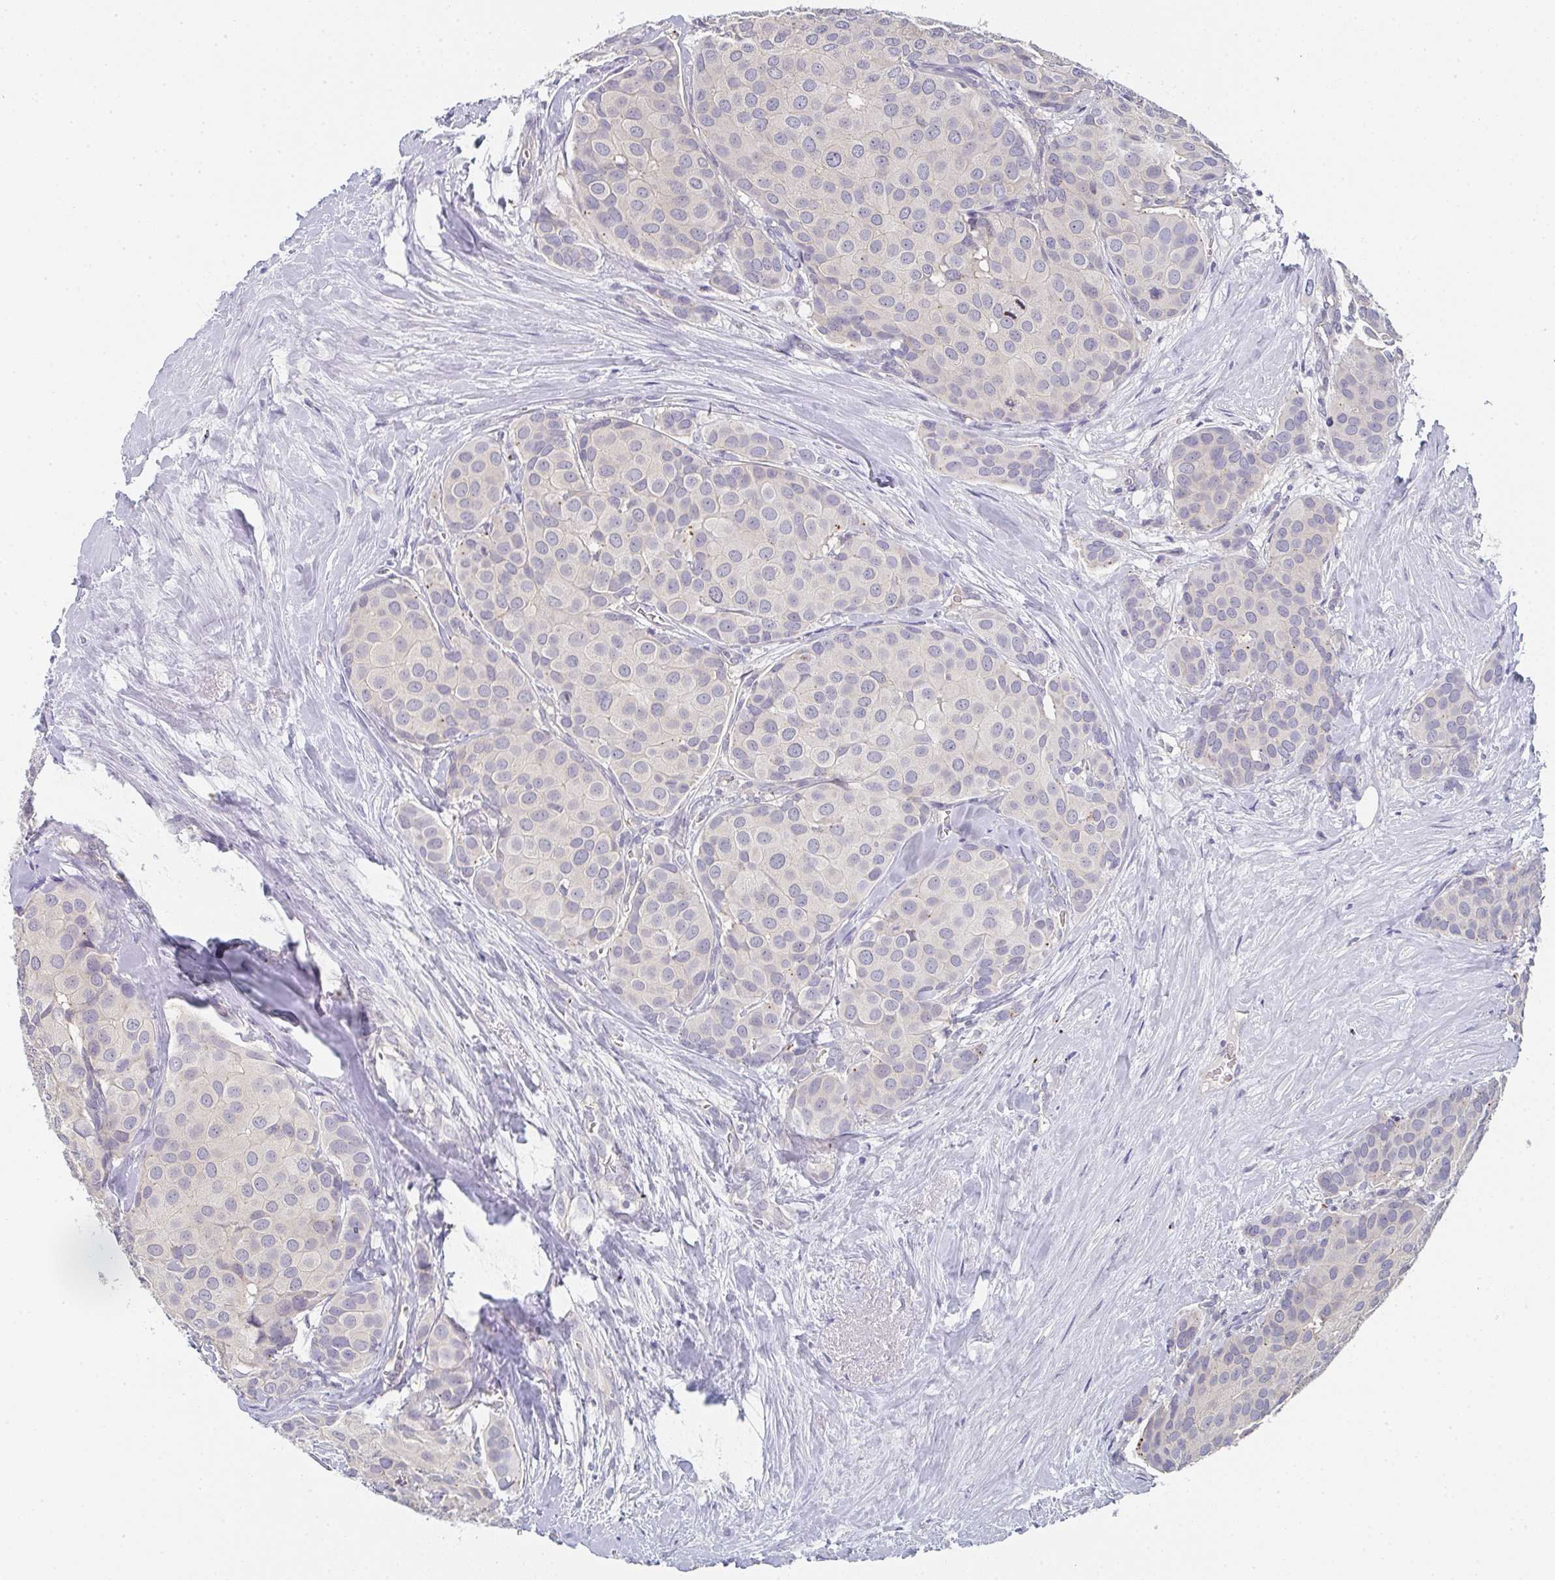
{"staining": {"intensity": "negative", "quantity": "none", "location": "none"}, "tissue": "breast cancer", "cell_type": "Tumor cells", "image_type": "cancer", "snomed": [{"axis": "morphology", "description": "Duct carcinoma"}, {"axis": "topography", "description": "Breast"}], "caption": "Tumor cells show no significant staining in breast cancer.", "gene": "CHMP5", "patient": {"sex": "female", "age": 70}}